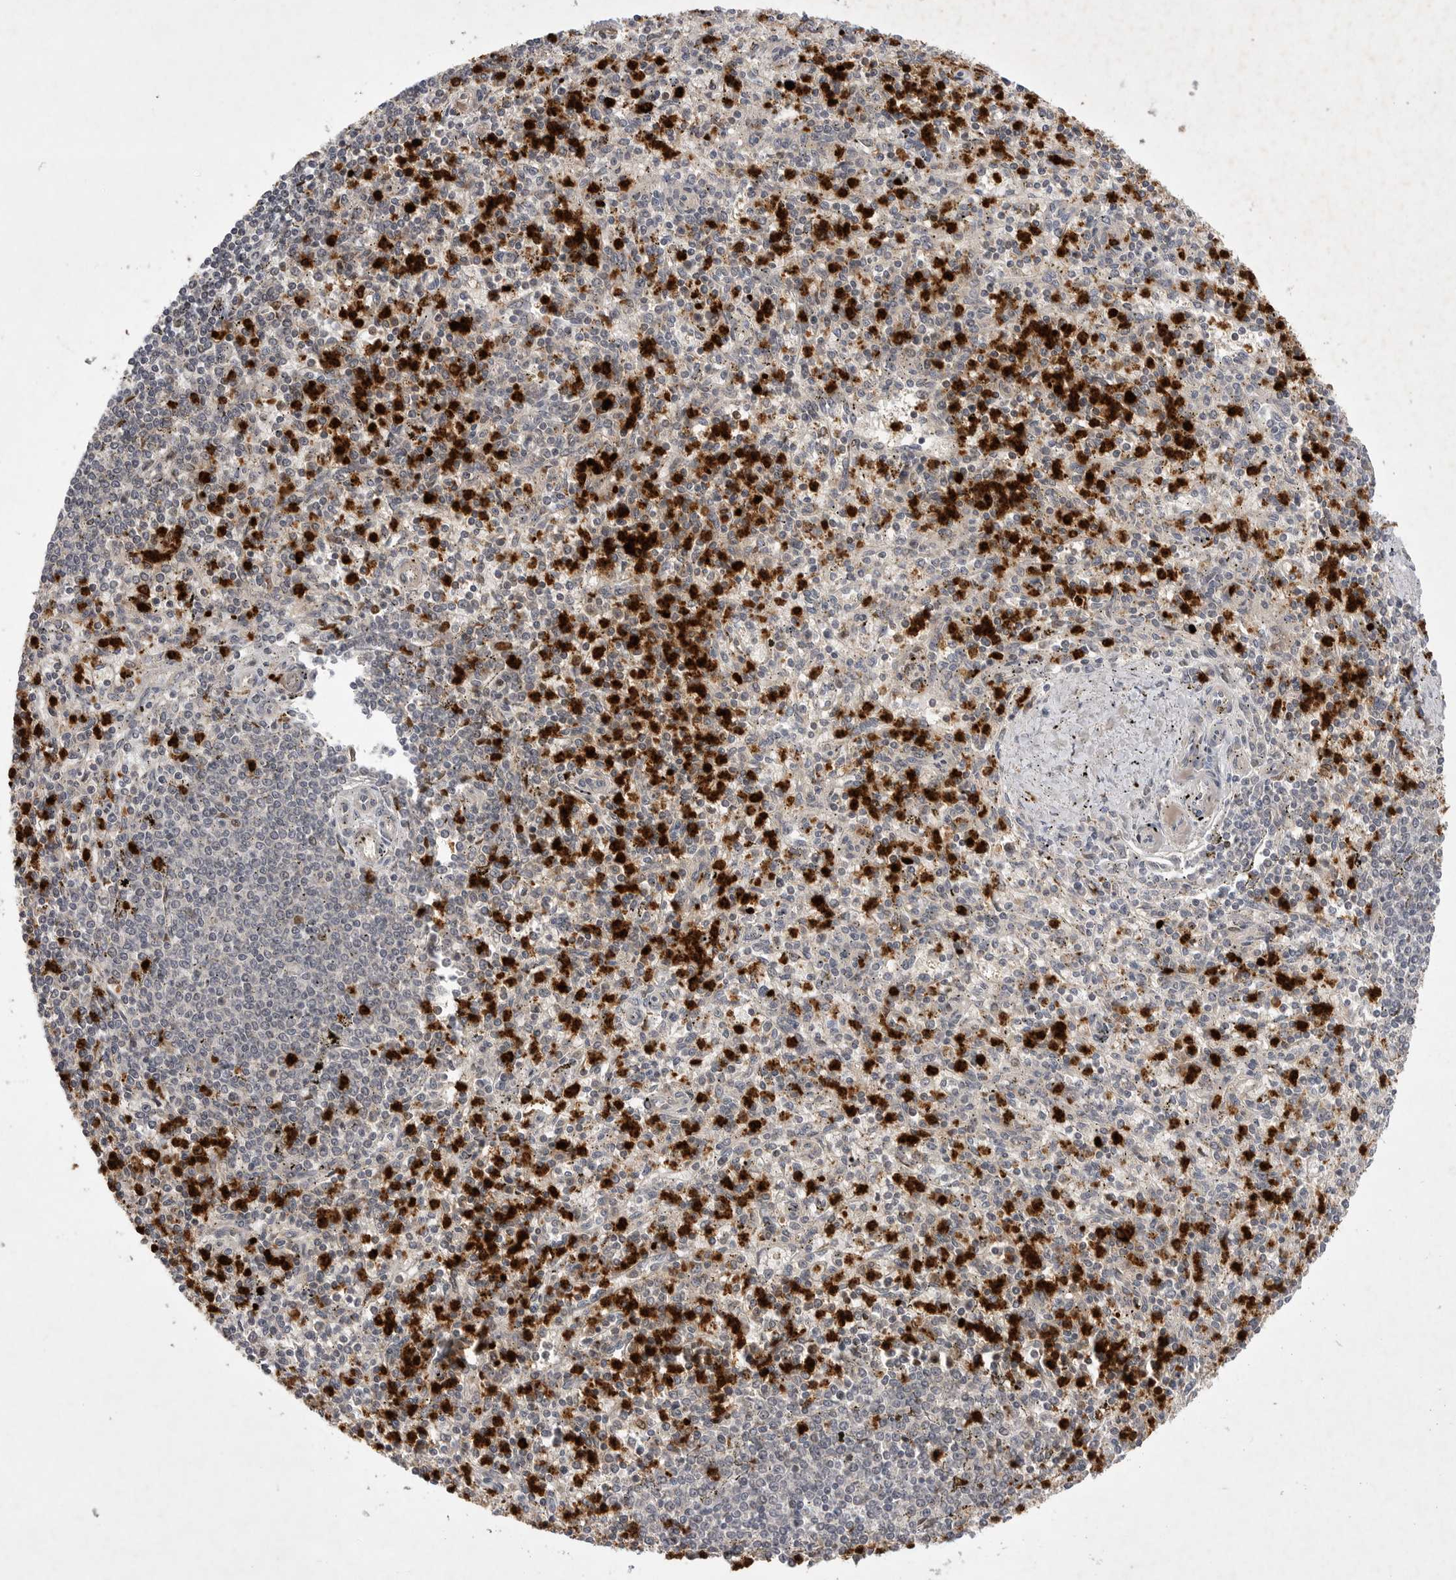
{"staining": {"intensity": "strong", "quantity": "25%-75%", "location": "cytoplasmic/membranous"}, "tissue": "spleen", "cell_type": "Cells in red pulp", "image_type": "normal", "snomed": [{"axis": "morphology", "description": "Normal tissue, NOS"}, {"axis": "topography", "description": "Spleen"}], "caption": "Immunohistochemistry of benign human spleen displays high levels of strong cytoplasmic/membranous positivity in approximately 25%-75% of cells in red pulp.", "gene": "UBE3D", "patient": {"sex": "male", "age": 72}}